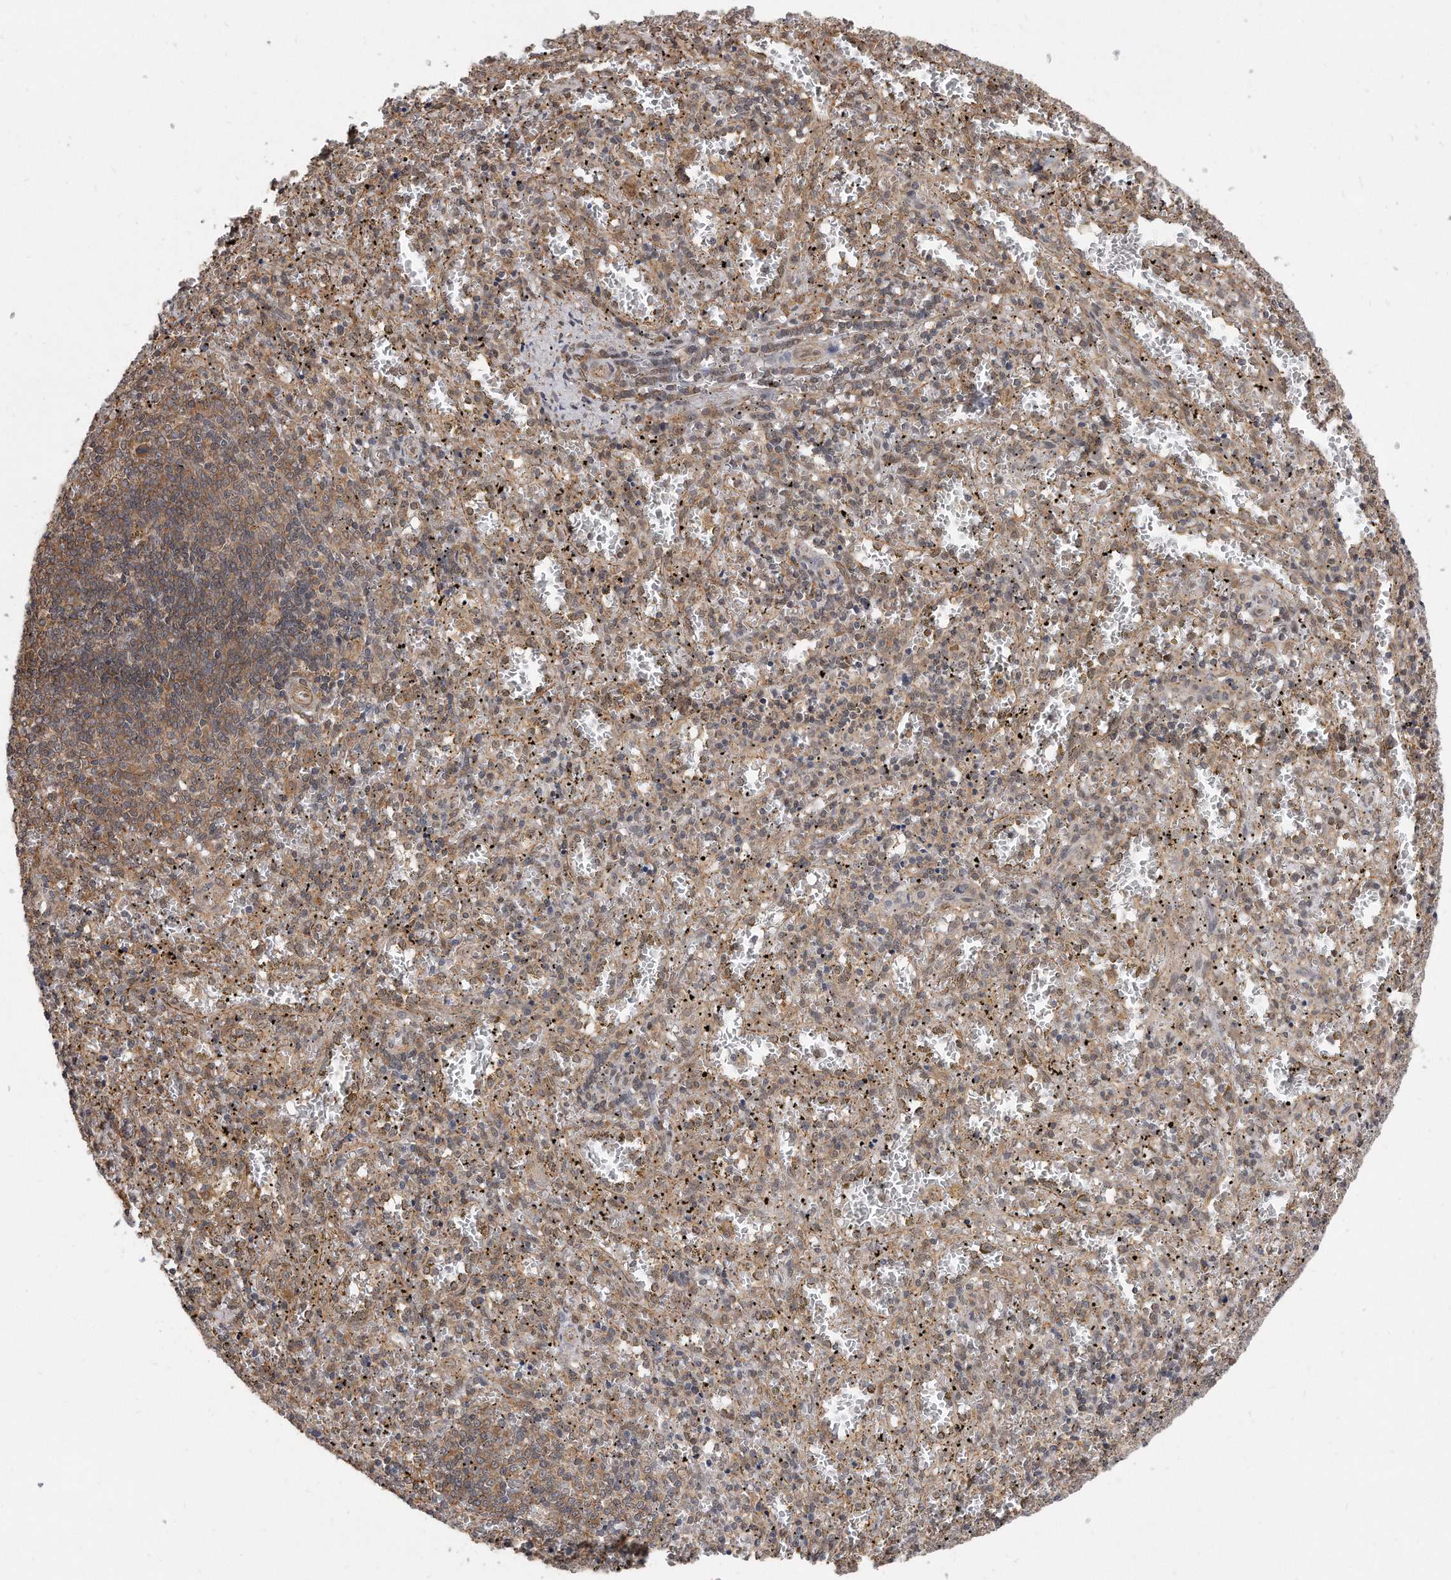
{"staining": {"intensity": "weak", "quantity": "25%-75%", "location": "cytoplasmic/membranous"}, "tissue": "spleen", "cell_type": "Cells in red pulp", "image_type": "normal", "snomed": [{"axis": "morphology", "description": "Normal tissue, NOS"}, {"axis": "topography", "description": "Spleen"}], "caption": "Spleen was stained to show a protein in brown. There is low levels of weak cytoplasmic/membranous positivity in about 25%-75% of cells in red pulp.", "gene": "TCP1", "patient": {"sex": "male", "age": 11}}